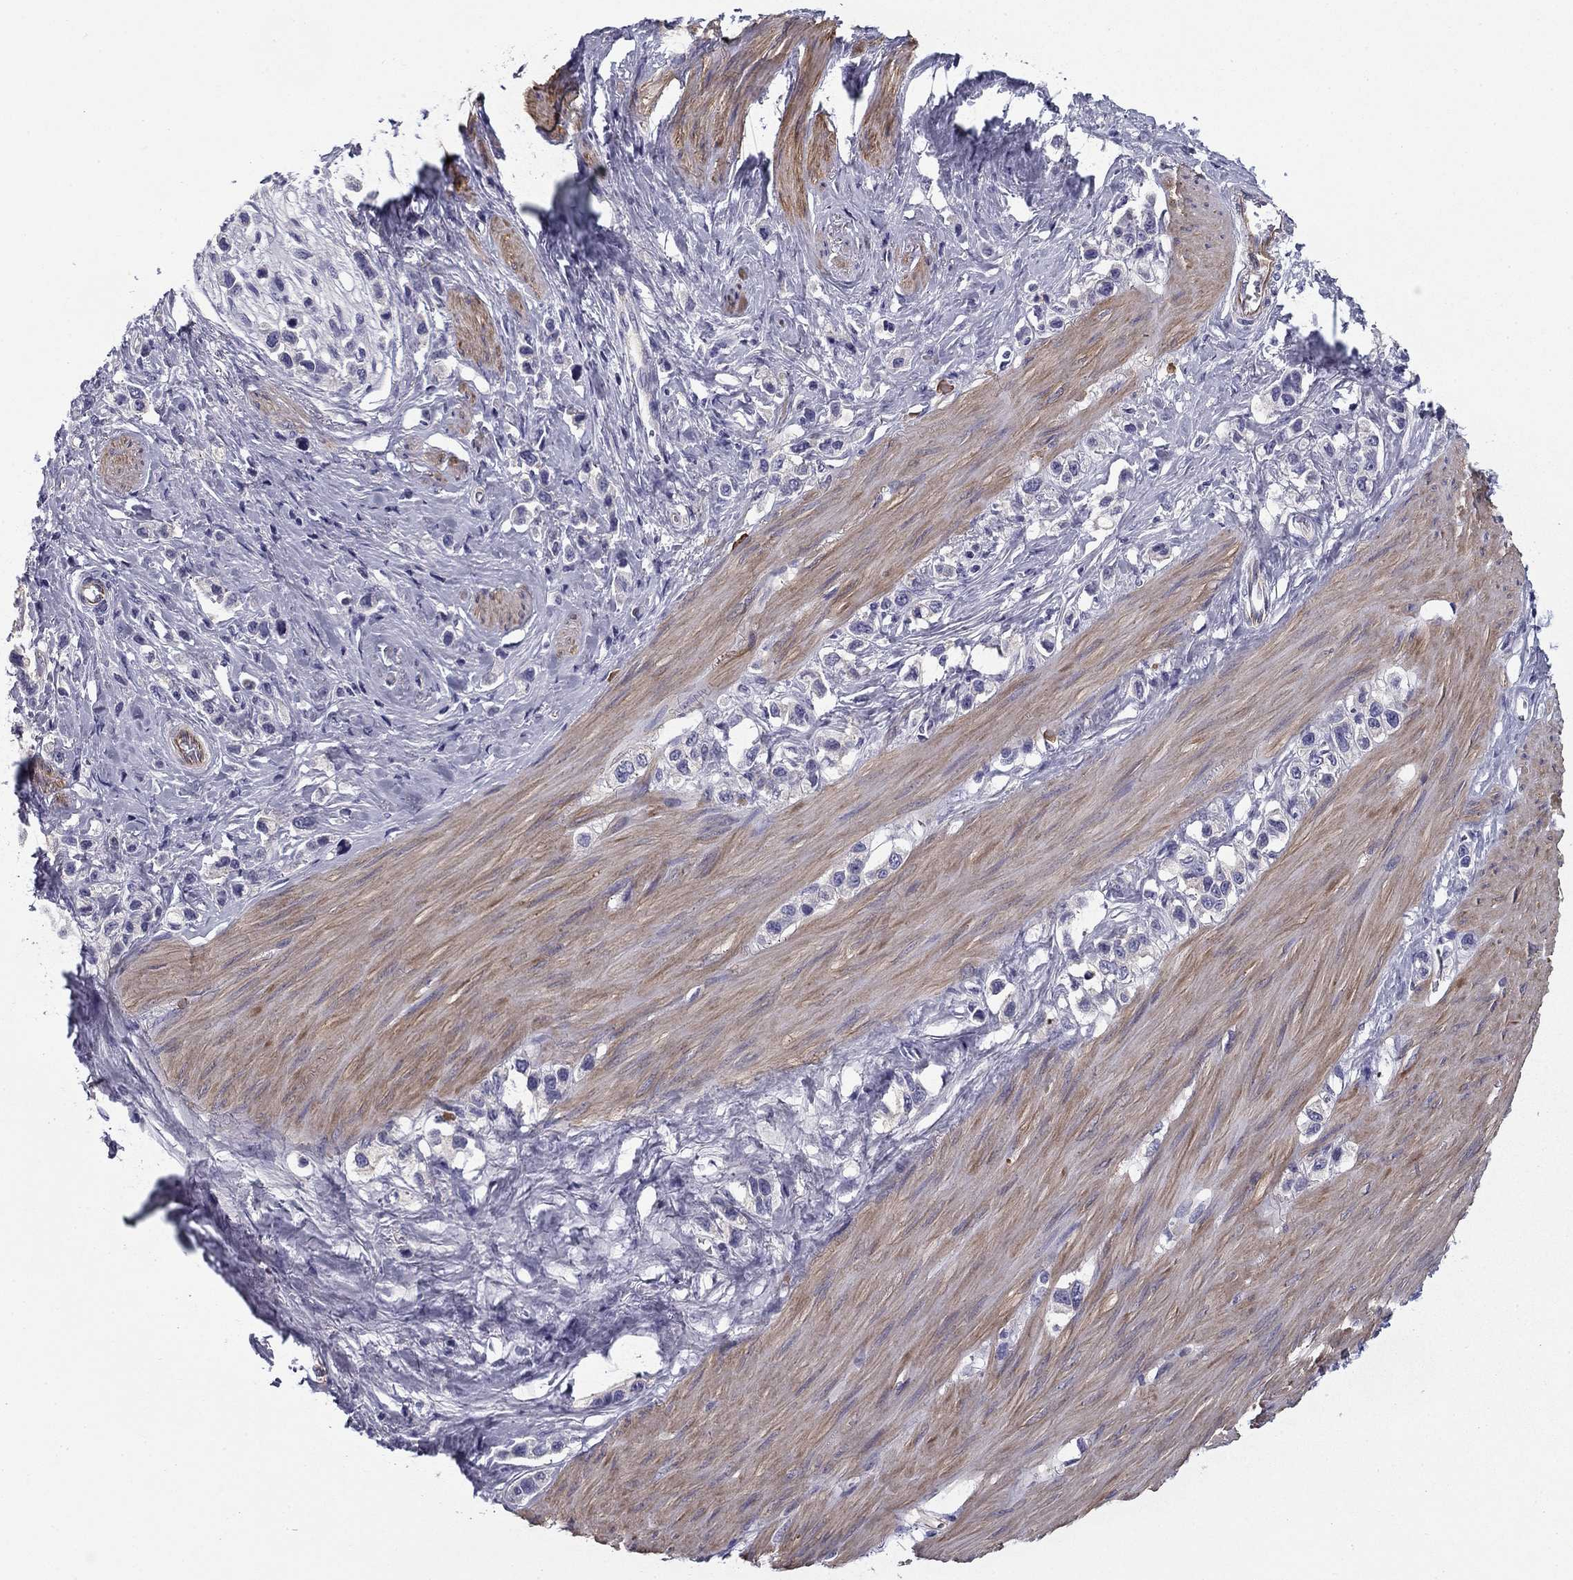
{"staining": {"intensity": "negative", "quantity": "none", "location": "none"}, "tissue": "stomach cancer", "cell_type": "Tumor cells", "image_type": "cancer", "snomed": [{"axis": "morphology", "description": "Normal tissue, NOS"}, {"axis": "morphology", "description": "Adenocarcinoma, NOS"}, {"axis": "morphology", "description": "Adenocarcinoma, High grade"}, {"axis": "topography", "description": "Stomach, upper"}, {"axis": "topography", "description": "Stomach"}], "caption": "Tumor cells are negative for brown protein staining in adenocarcinoma (high-grade) (stomach).", "gene": "FLNC", "patient": {"sex": "female", "age": 65}}